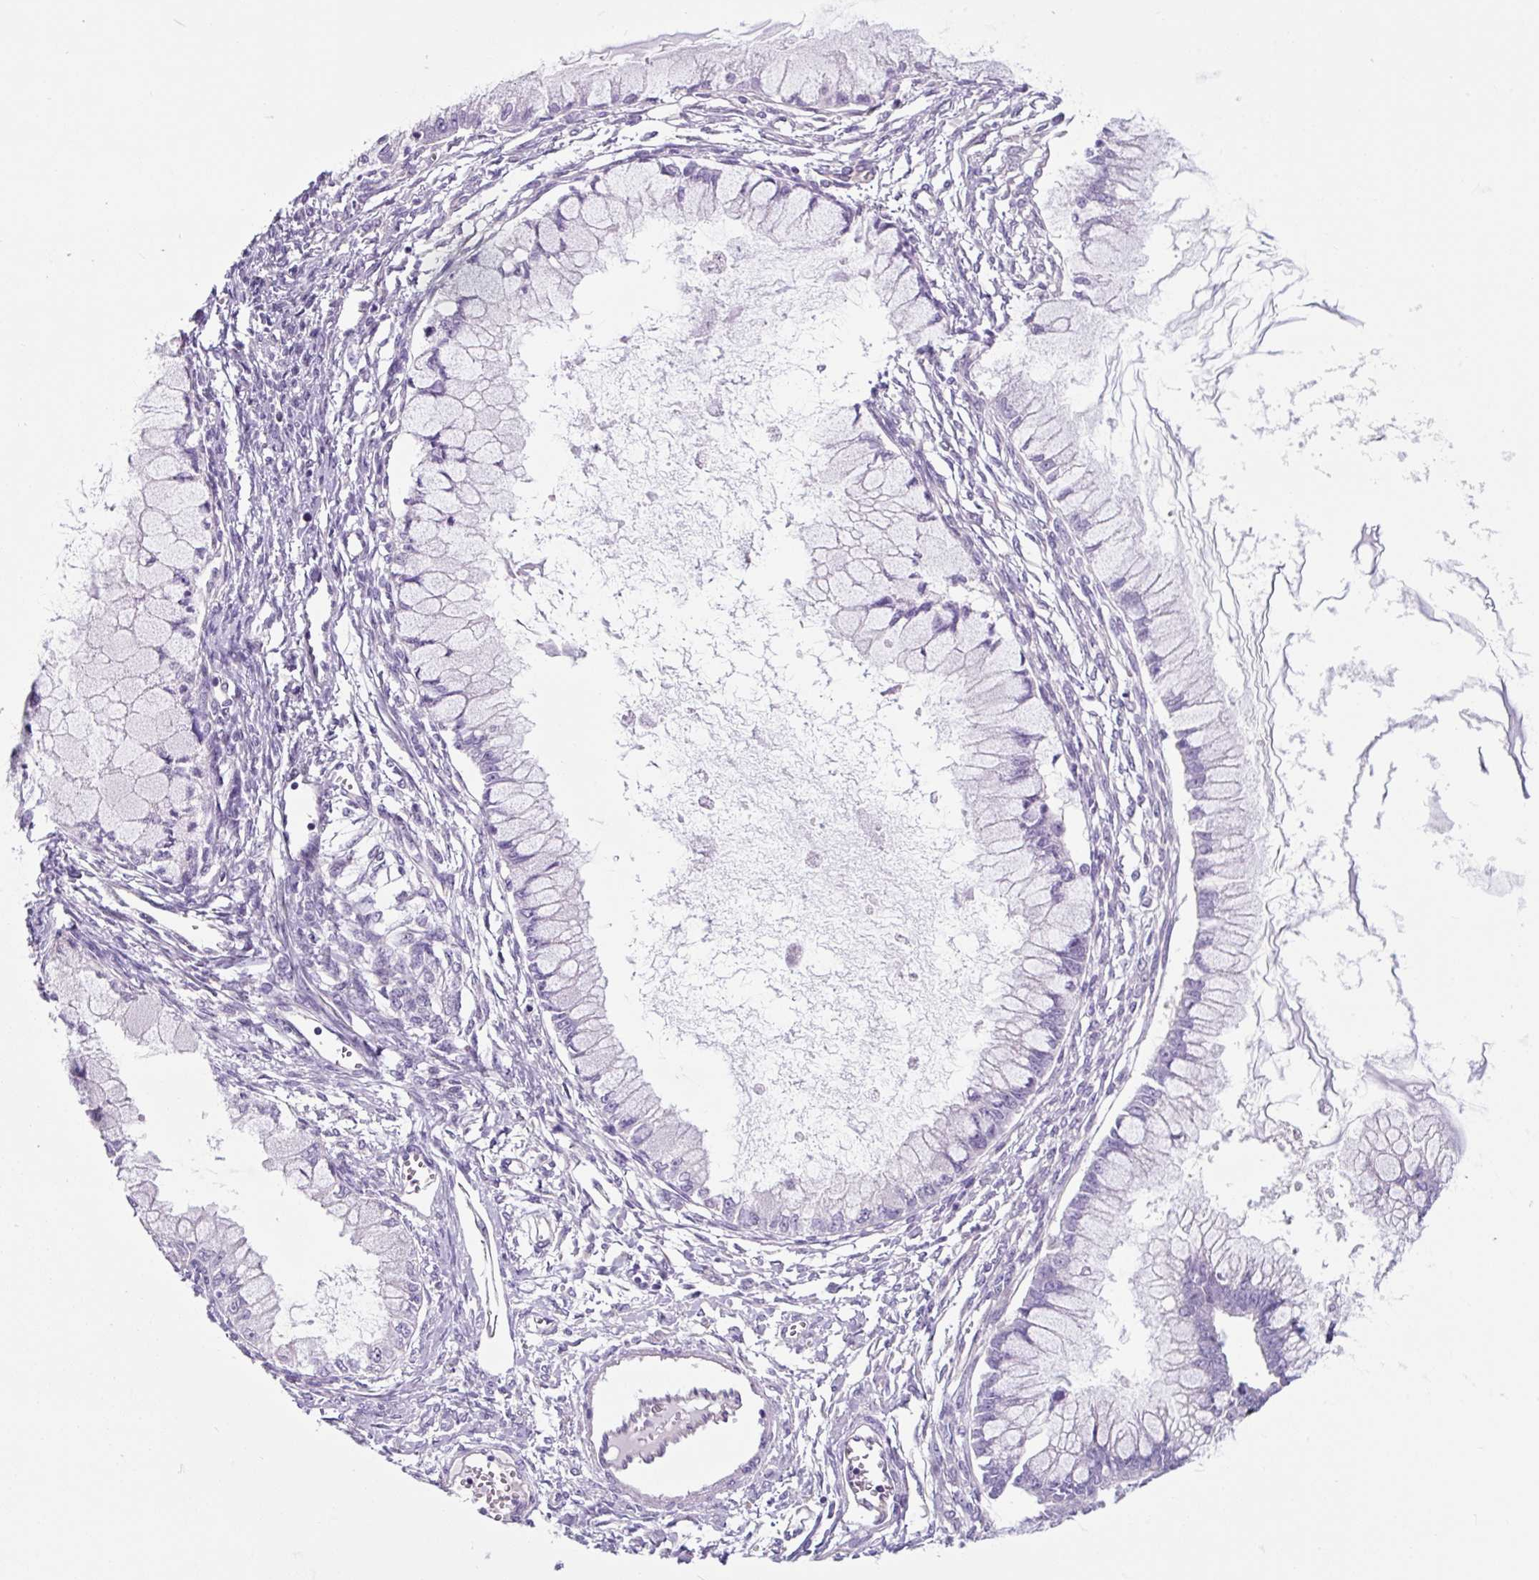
{"staining": {"intensity": "weak", "quantity": "25%-75%", "location": "cytoplasmic/membranous"}, "tissue": "ovarian cancer", "cell_type": "Tumor cells", "image_type": "cancer", "snomed": [{"axis": "morphology", "description": "Cystadenocarcinoma, mucinous, NOS"}, {"axis": "topography", "description": "Ovary"}], "caption": "Ovarian cancer (mucinous cystadenocarcinoma) tissue reveals weak cytoplasmic/membranous expression in approximately 25%-75% of tumor cells", "gene": "GORASP1", "patient": {"sex": "female", "age": 34}}